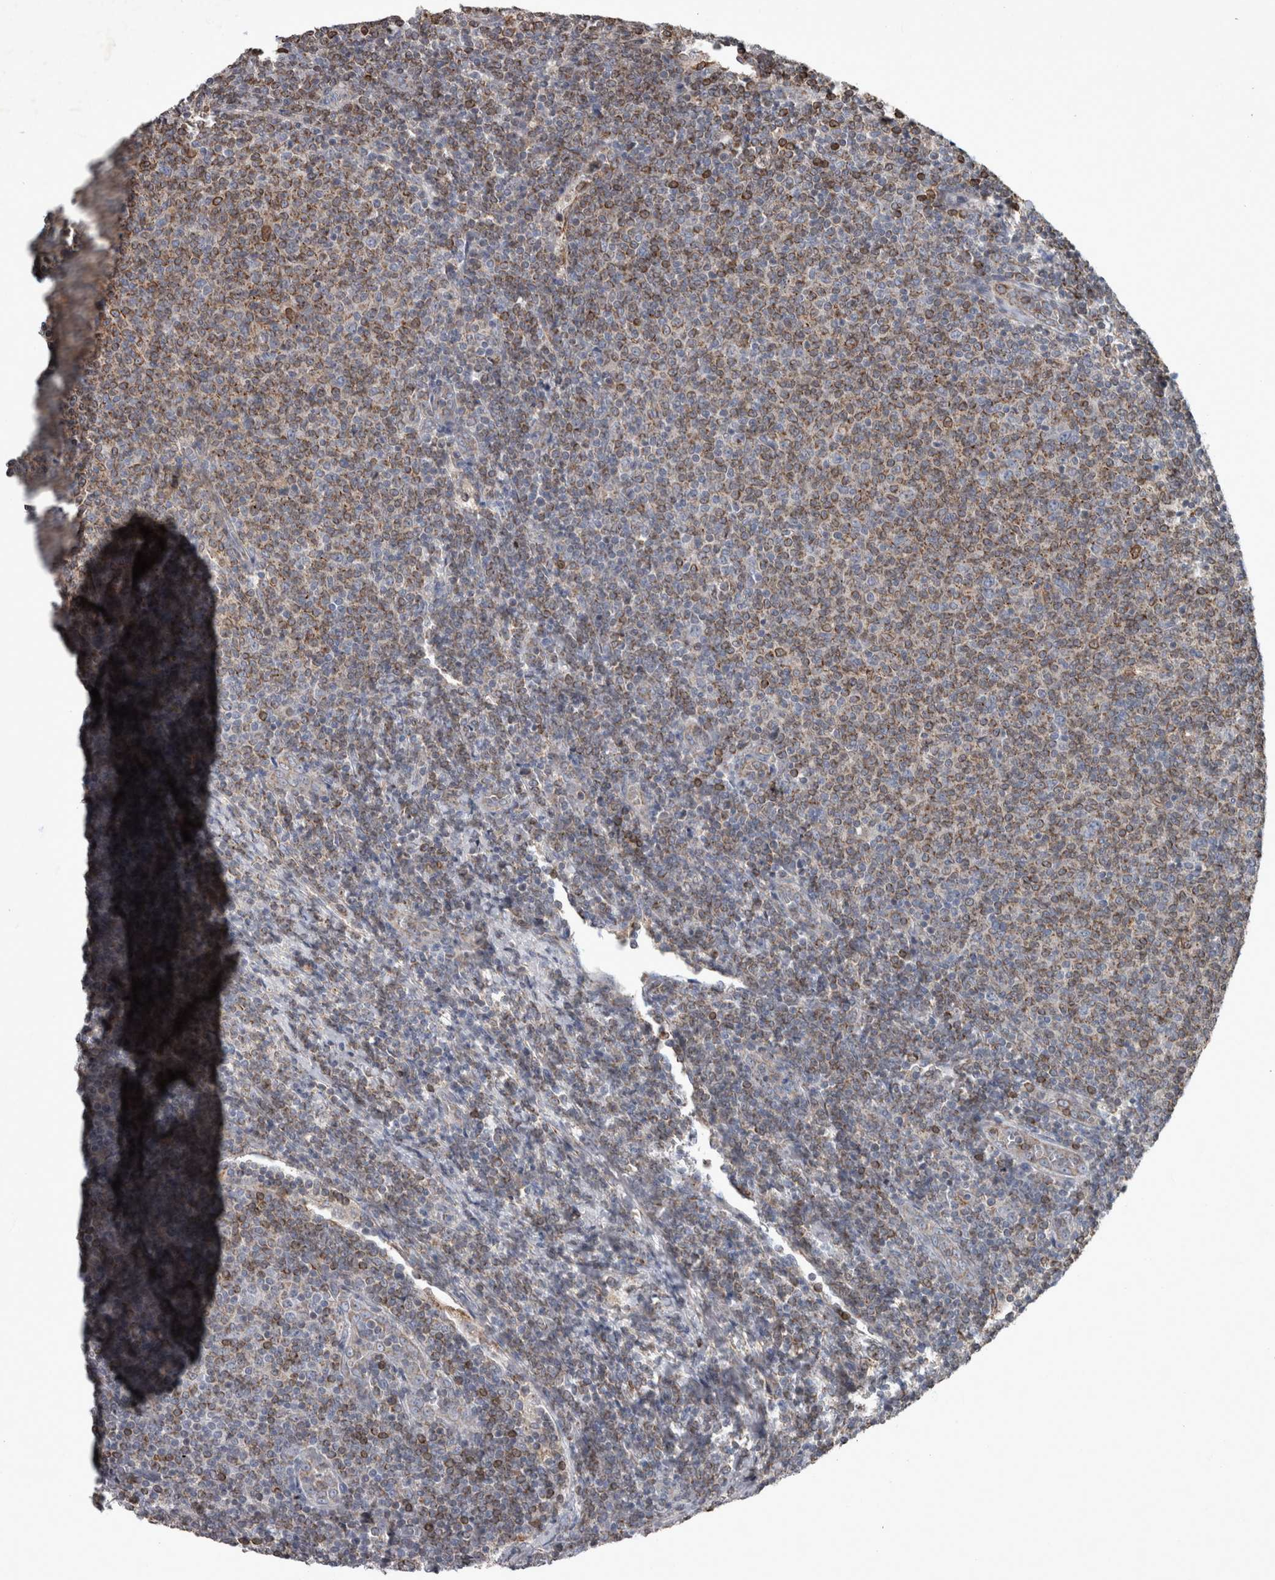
{"staining": {"intensity": "weak", "quantity": "25%-75%", "location": "cytoplasmic/membranous"}, "tissue": "lymphoma", "cell_type": "Tumor cells", "image_type": "cancer", "snomed": [{"axis": "morphology", "description": "Malignant lymphoma, non-Hodgkin's type, Low grade"}, {"axis": "topography", "description": "Lymph node"}], "caption": "About 25%-75% of tumor cells in human lymphoma reveal weak cytoplasmic/membranous protein expression as visualized by brown immunohistochemical staining.", "gene": "PPP1R3C", "patient": {"sex": "male", "age": 66}}